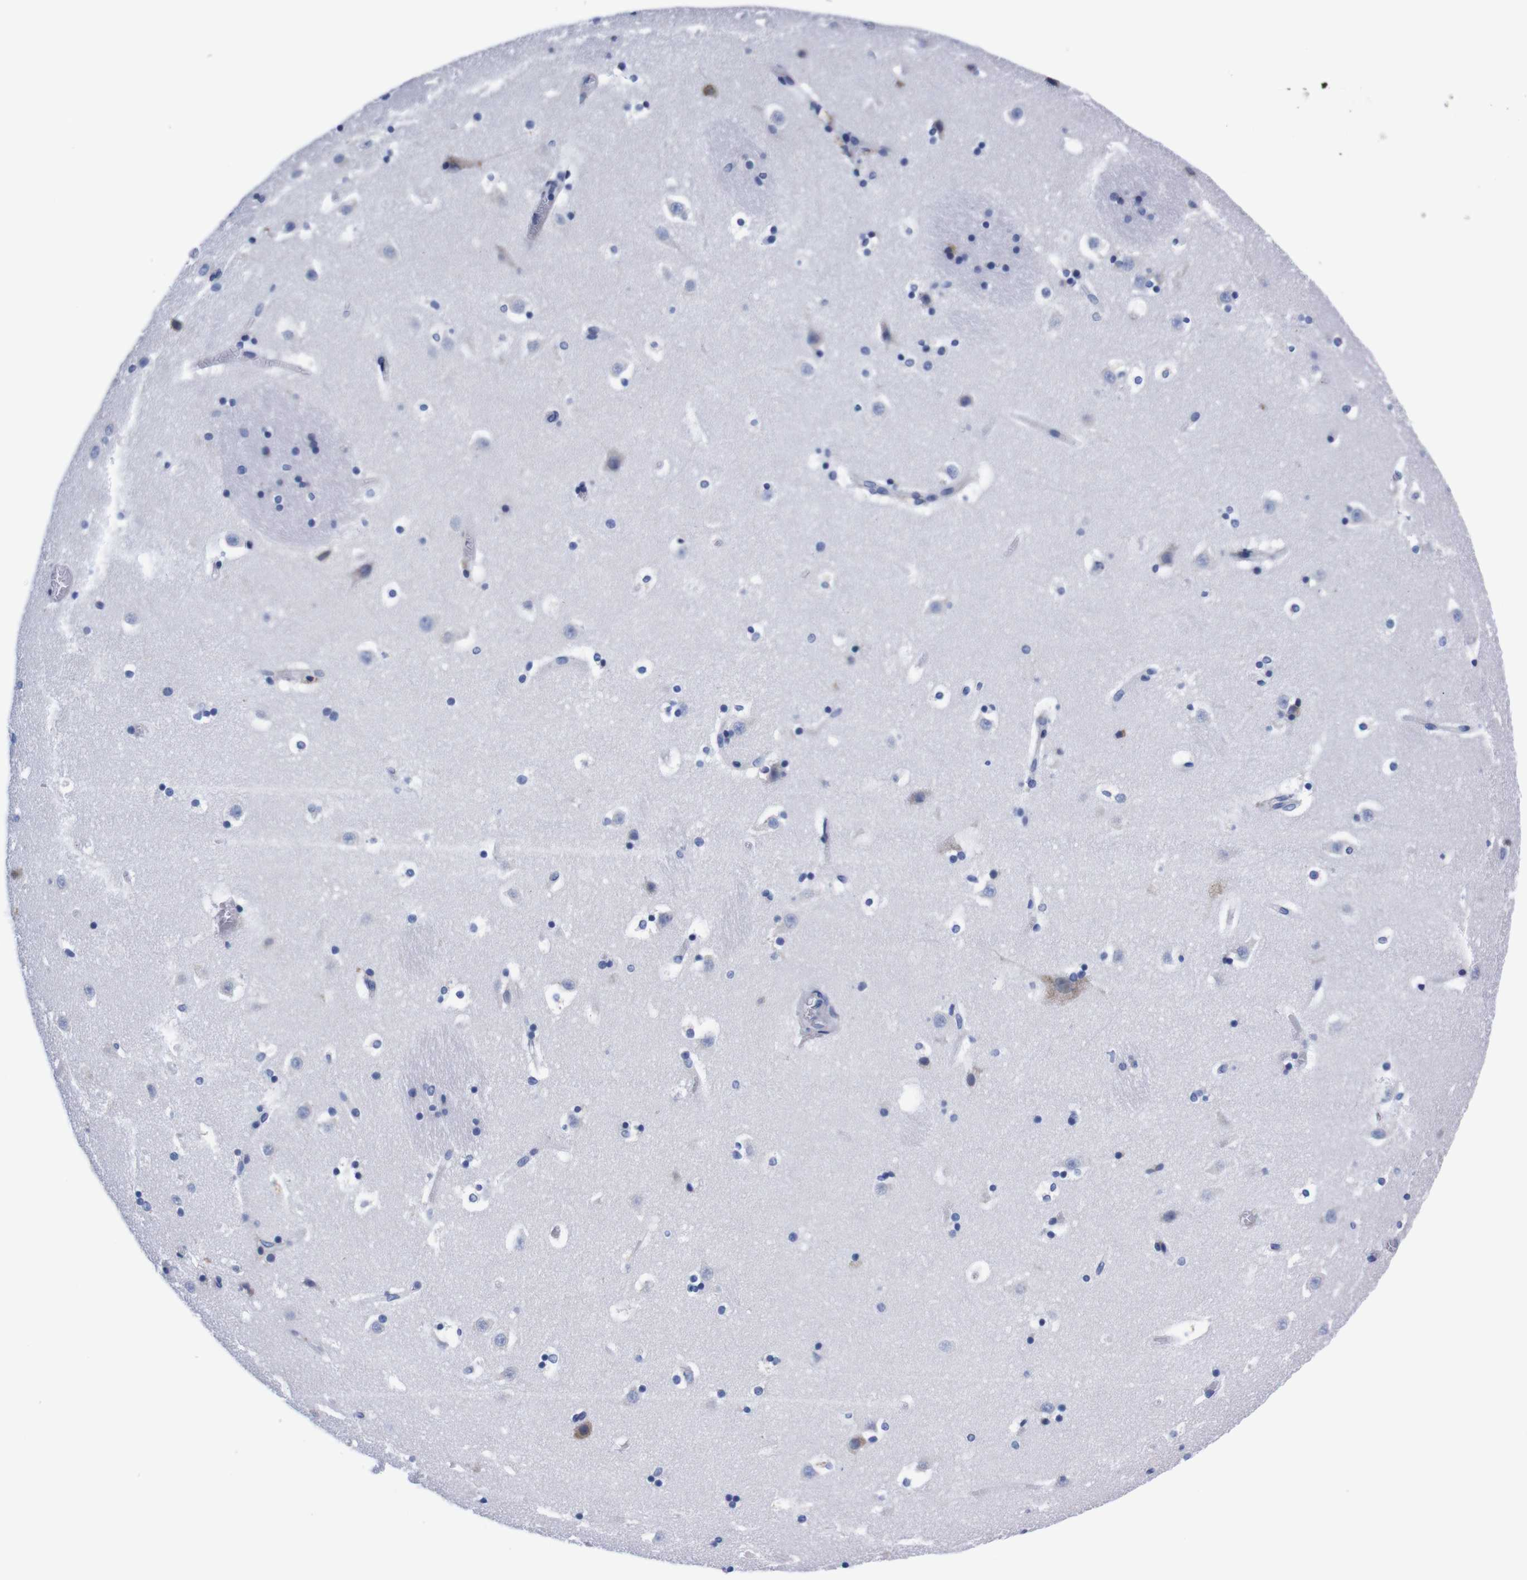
{"staining": {"intensity": "weak", "quantity": "<25%", "location": "cytoplasmic/membranous"}, "tissue": "caudate", "cell_type": "Glial cells", "image_type": "normal", "snomed": [{"axis": "morphology", "description": "Normal tissue, NOS"}, {"axis": "topography", "description": "Lateral ventricle wall"}], "caption": "Immunohistochemistry (IHC) micrograph of unremarkable caudate stained for a protein (brown), which shows no positivity in glial cells.", "gene": "NEBL", "patient": {"sex": "male", "age": 45}}